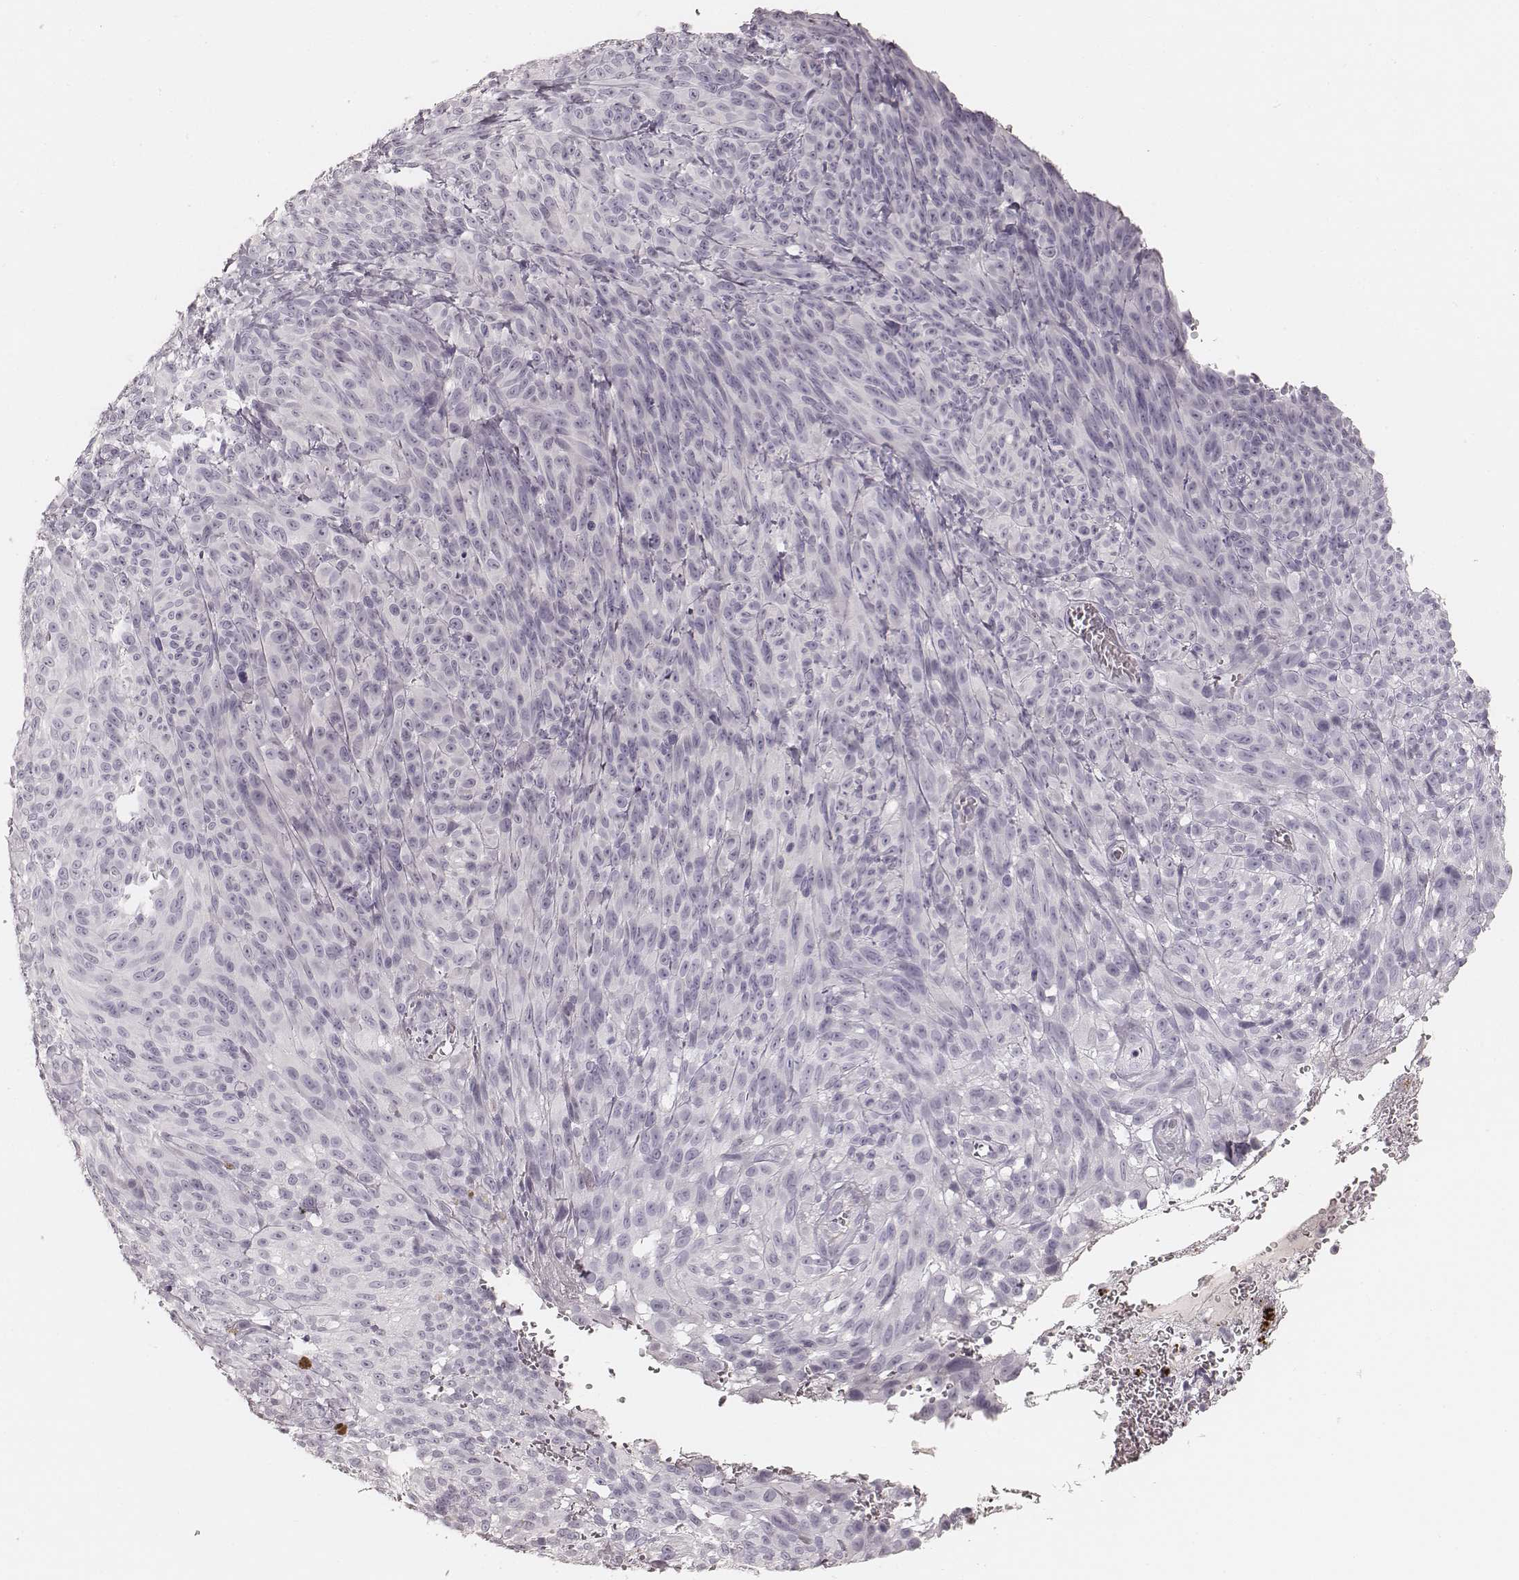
{"staining": {"intensity": "negative", "quantity": "none", "location": "none"}, "tissue": "melanoma", "cell_type": "Tumor cells", "image_type": "cancer", "snomed": [{"axis": "morphology", "description": "Malignant melanoma, NOS"}, {"axis": "topography", "description": "Skin"}], "caption": "This is a photomicrograph of immunohistochemistry staining of malignant melanoma, which shows no staining in tumor cells.", "gene": "KRT26", "patient": {"sex": "male", "age": 83}}